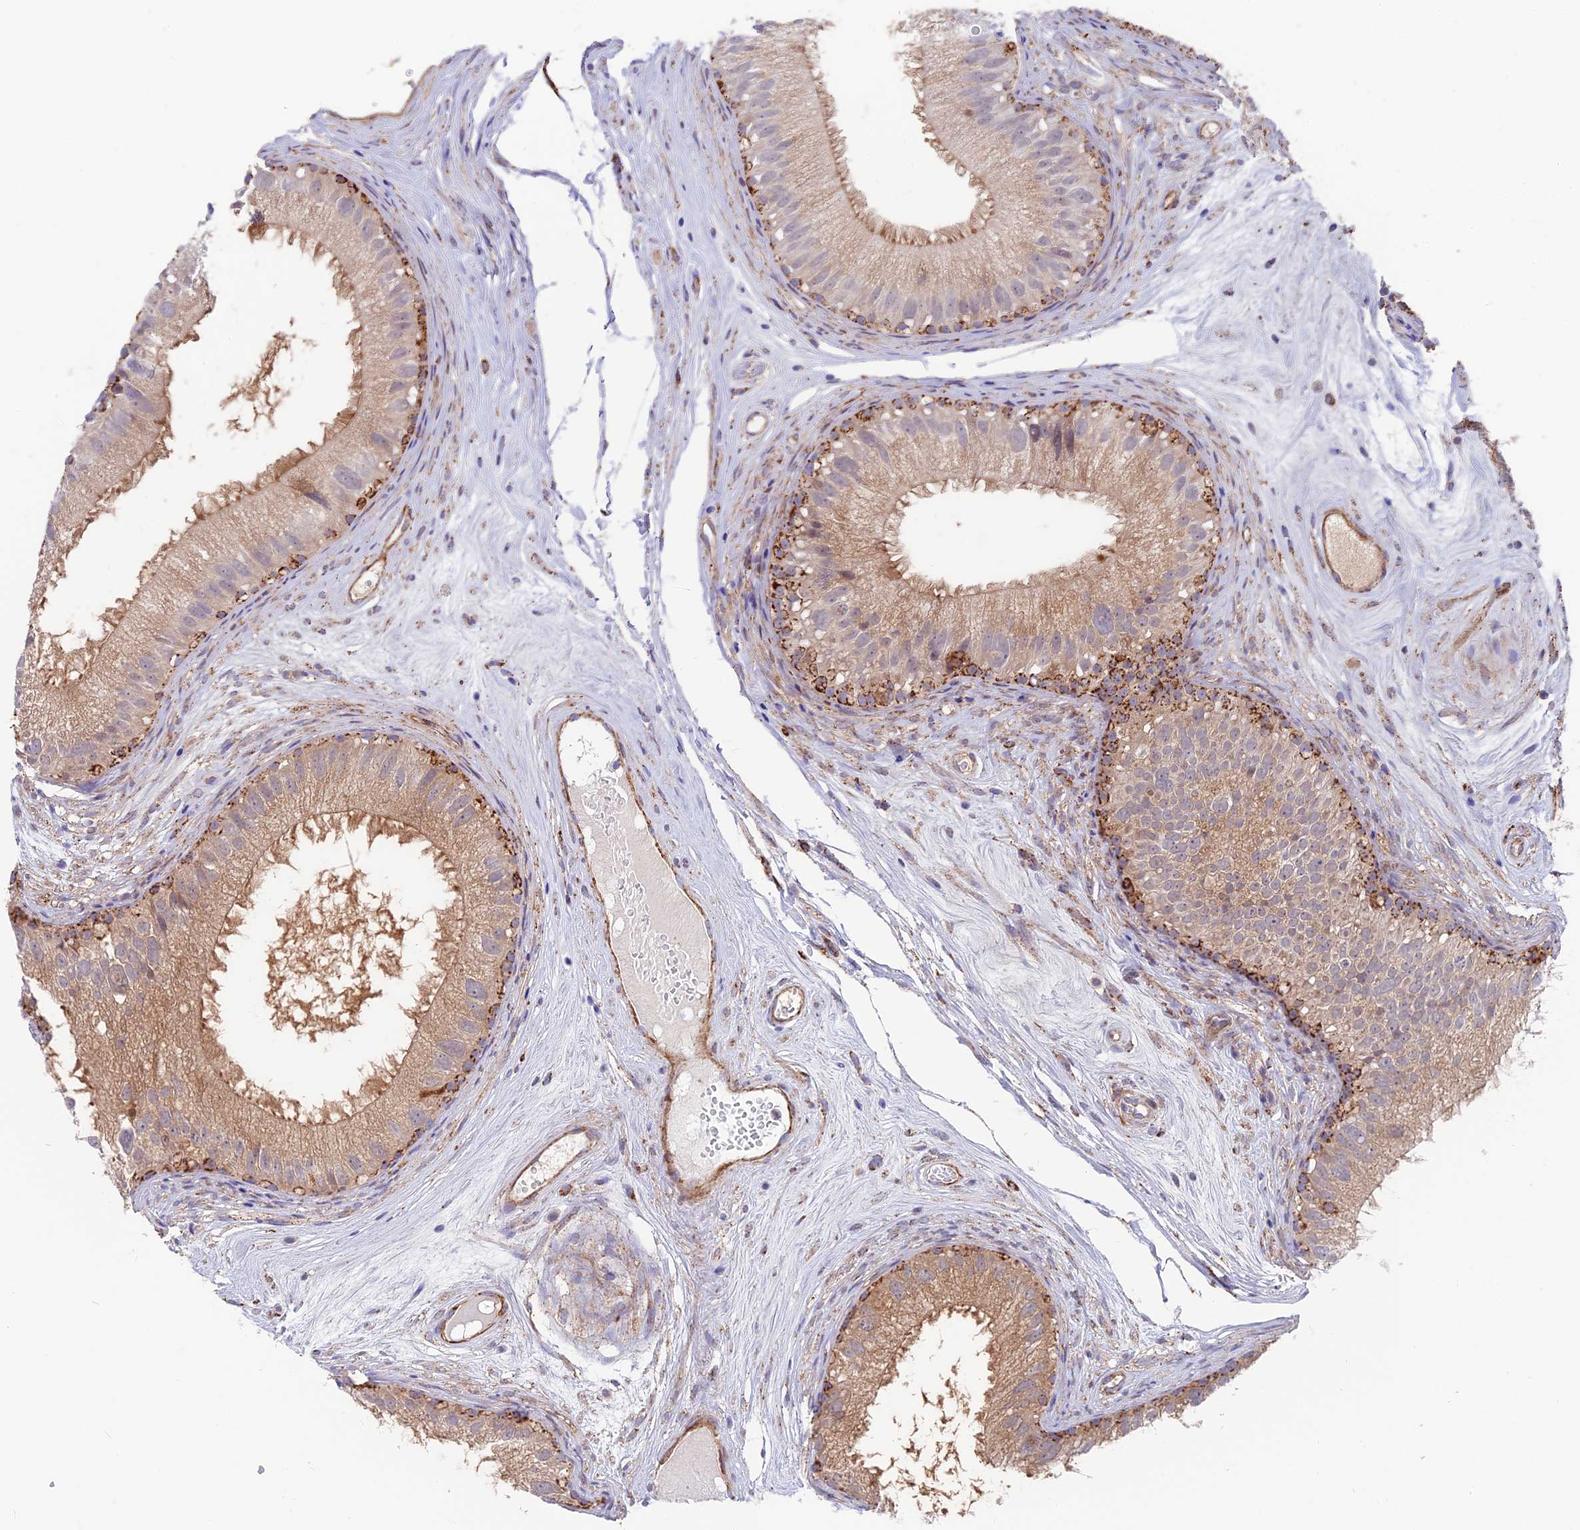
{"staining": {"intensity": "moderate", "quantity": "25%-75%", "location": "cytoplasmic/membranous"}, "tissue": "epididymis", "cell_type": "Glandular cells", "image_type": "normal", "snomed": [{"axis": "morphology", "description": "Normal tissue, NOS"}, {"axis": "topography", "description": "Epididymis"}], "caption": "Immunohistochemistry (IHC) (DAB) staining of unremarkable epididymis reveals moderate cytoplasmic/membranous protein expression in about 25%-75% of glandular cells. (Stains: DAB (3,3'-diaminobenzidine) in brown, nuclei in blue, Microscopy: brightfield microscopy at high magnification).", "gene": "TIGD6", "patient": {"sex": "male", "age": 77}}